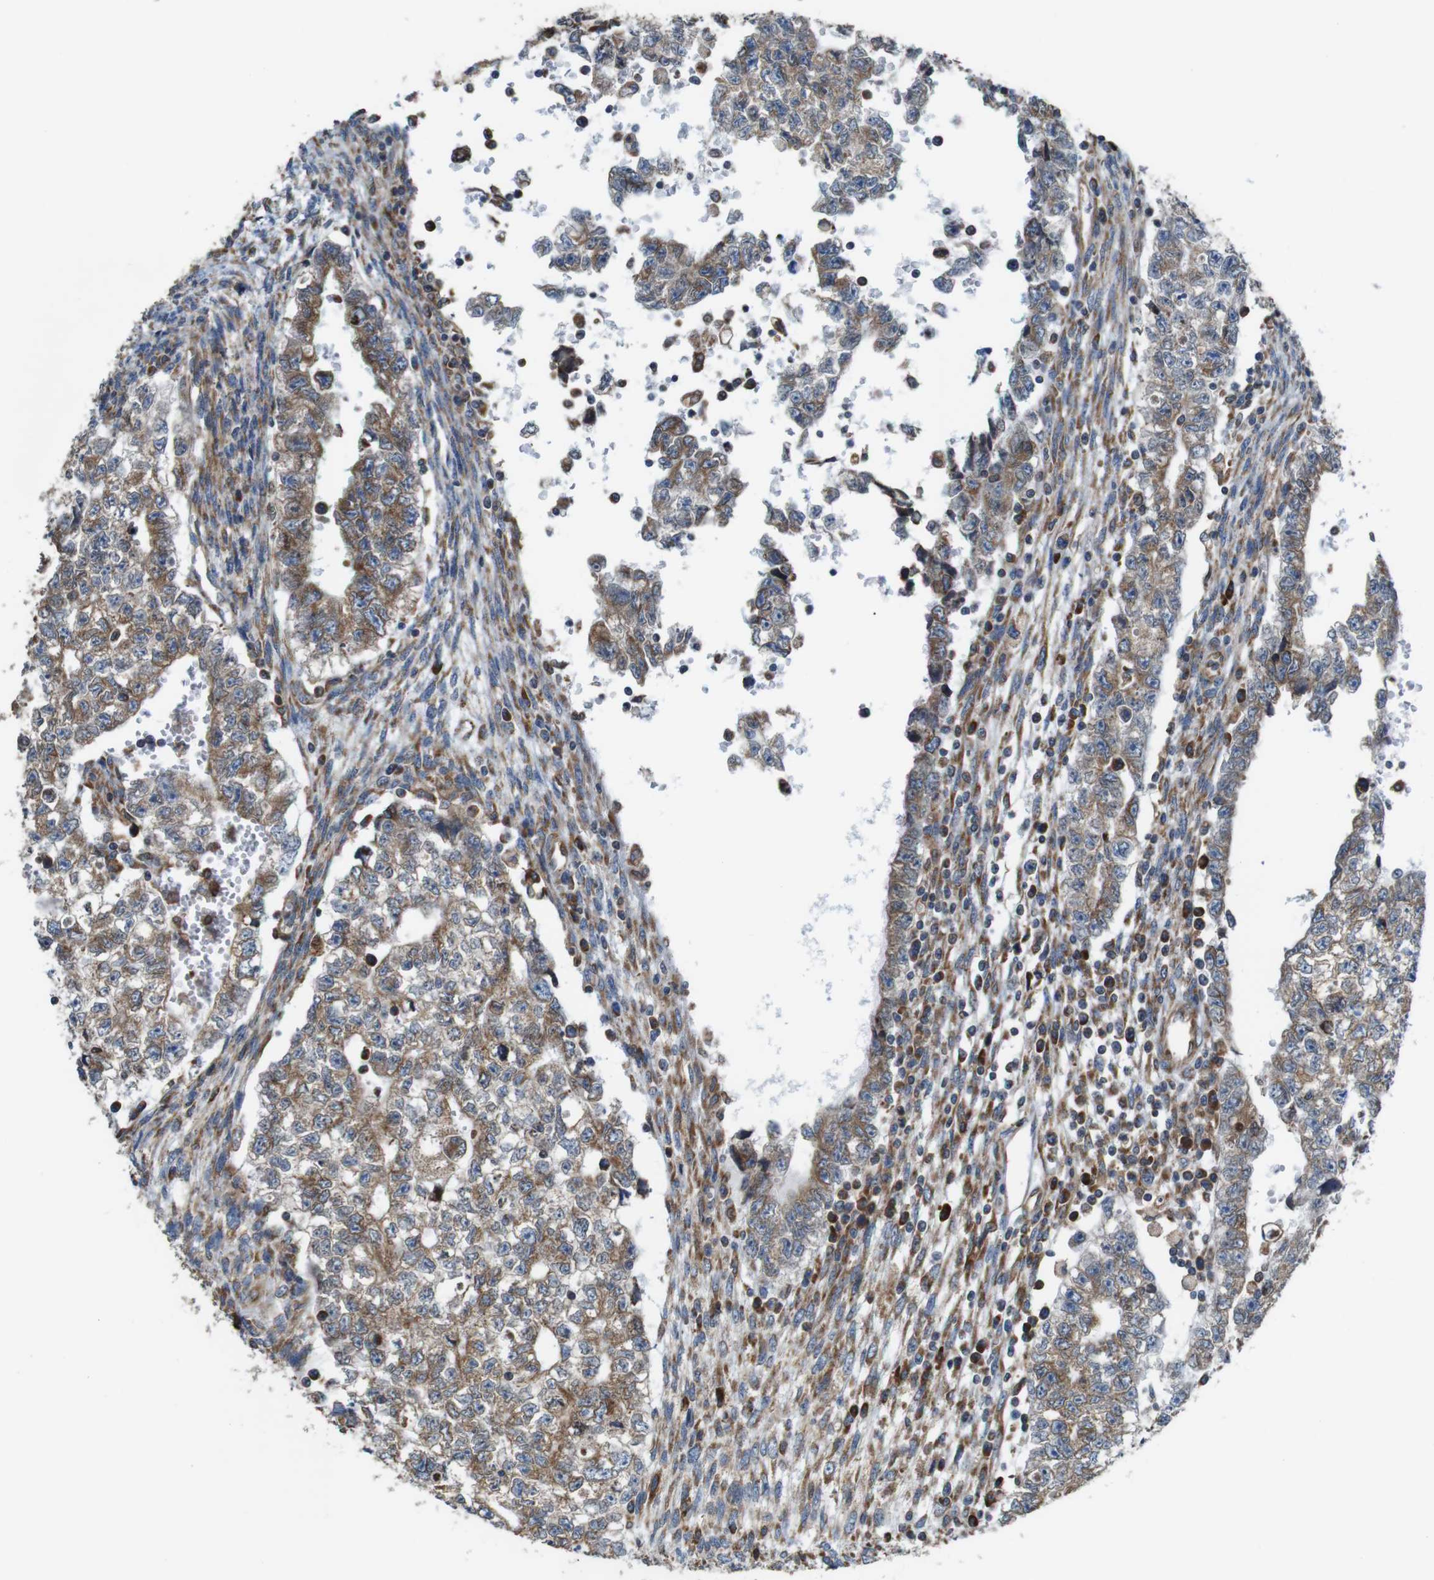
{"staining": {"intensity": "moderate", "quantity": ">75%", "location": "cytoplasmic/membranous"}, "tissue": "testis cancer", "cell_type": "Tumor cells", "image_type": "cancer", "snomed": [{"axis": "morphology", "description": "Seminoma, NOS"}, {"axis": "morphology", "description": "Carcinoma, Embryonal, NOS"}, {"axis": "topography", "description": "Testis"}], "caption": "Immunohistochemistry of human embryonal carcinoma (testis) exhibits medium levels of moderate cytoplasmic/membranous staining in about >75% of tumor cells.", "gene": "UGGT1", "patient": {"sex": "male", "age": 38}}